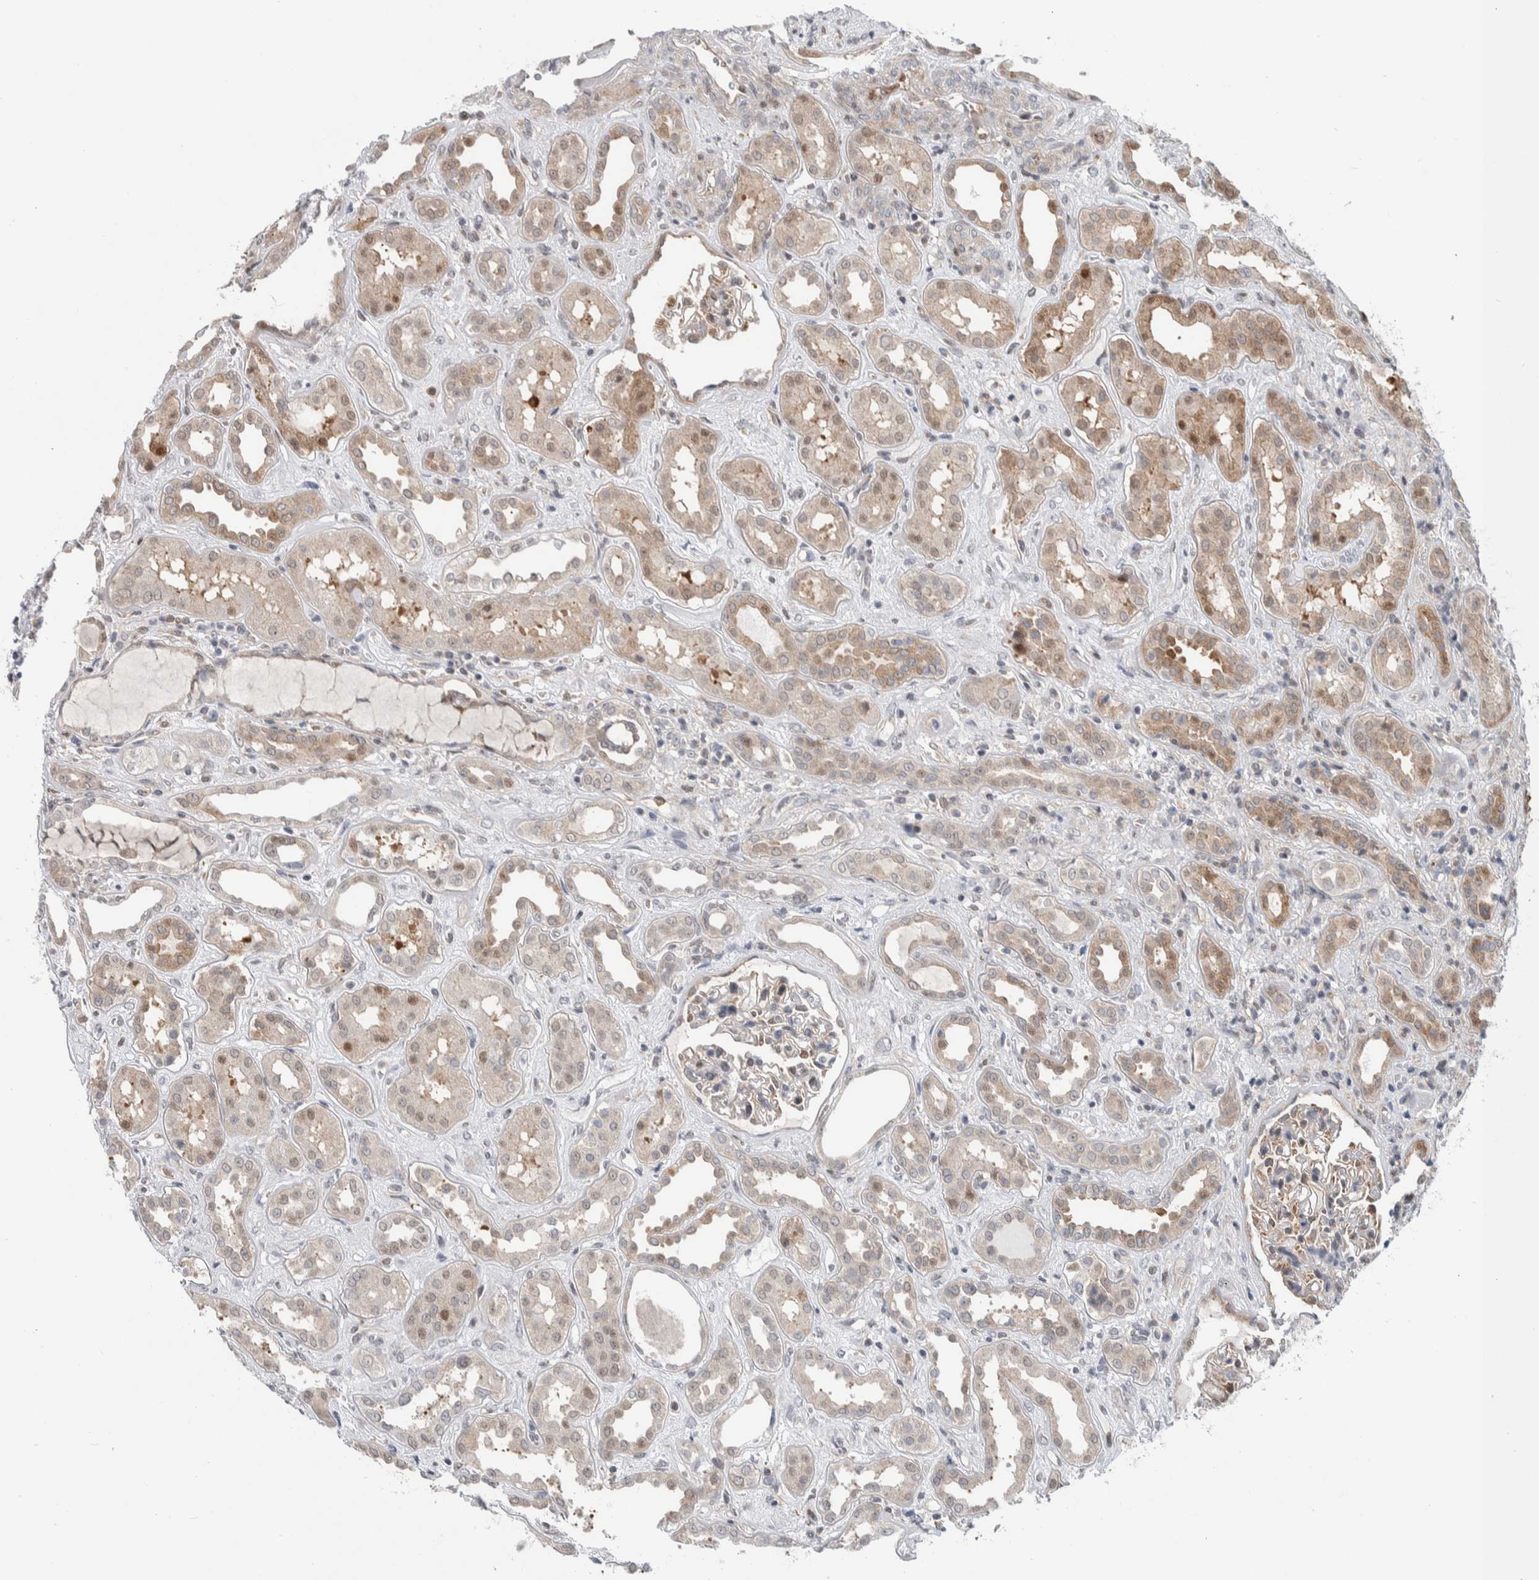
{"staining": {"intensity": "moderate", "quantity": "<25%", "location": "nuclear"}, "tissue": "kidney", "cell_type": "Cells in glomeruli", "image_type": "normal", "snomed": [{"axis": "morphology", "description": "Normal tissue, NOS"}, {"axis": "topography", "description": "Kidney"}], "caption": "Kidney stained with a brown dye shows moderate nuclear positive positivity in approximately <25% of cells in glomeruli.", "gene": "PTPA", "patient": {"sex": "male", "age": 59}}